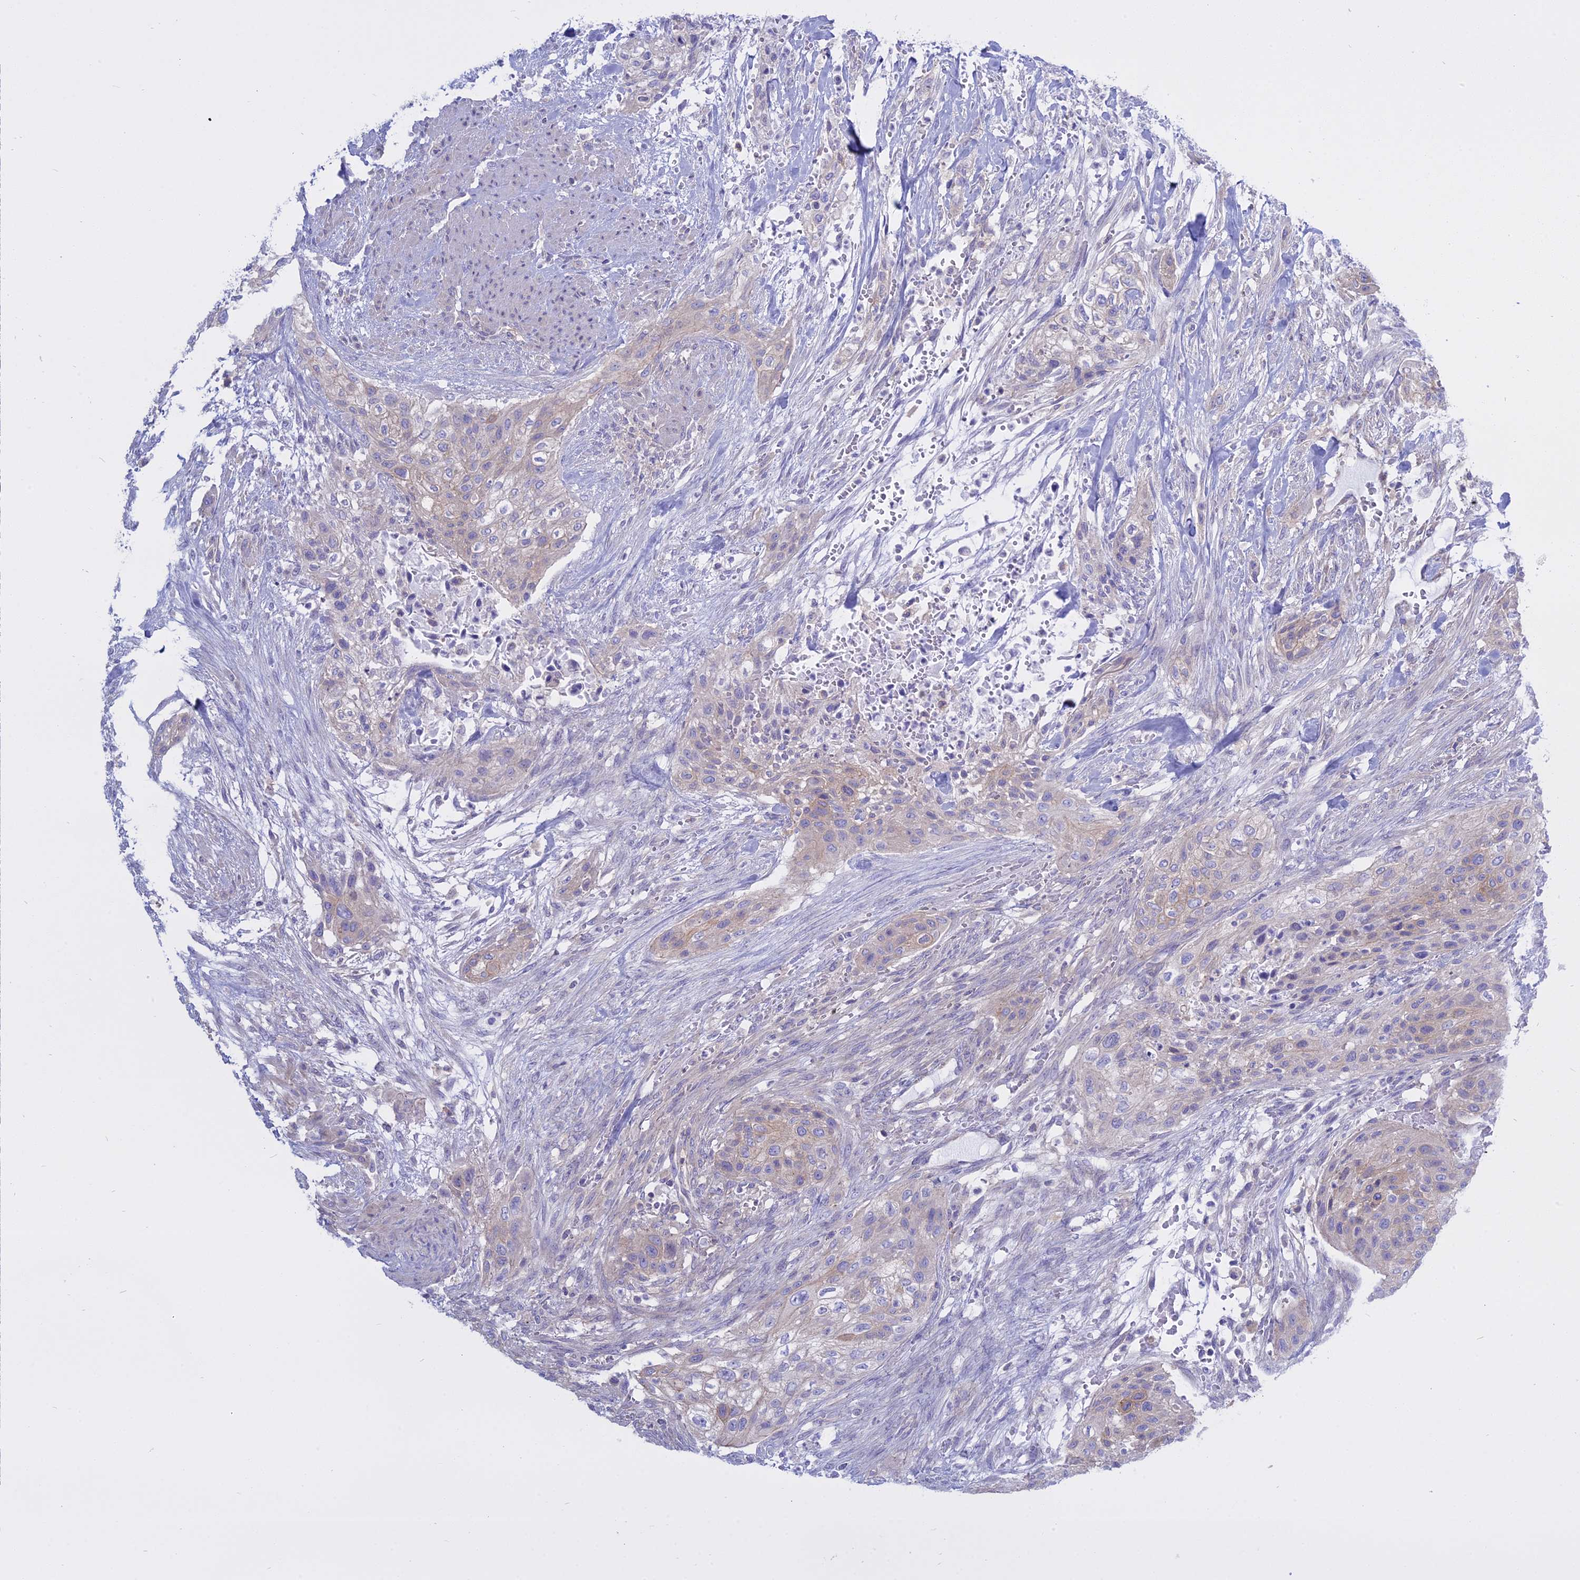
{"staining": {"intensity": "weak", "quantity": "<25%", "location": "cytoplasmic/membranous"}, "tissue": "urothelial cancer", "cell_type": "Tumor cells", "image_type": "cancer", "snomed": [{"axis": "morphology", "description": "Urothelial carcinoma, High grade"}, {"axis": "topography", "description": "Urinary bladder"}], "caption": "Tumor cells are negative for protein expression in human urothelial cancer.", "gene": "AHCYL1", "patient": {"sex": "male", "age": 35}}